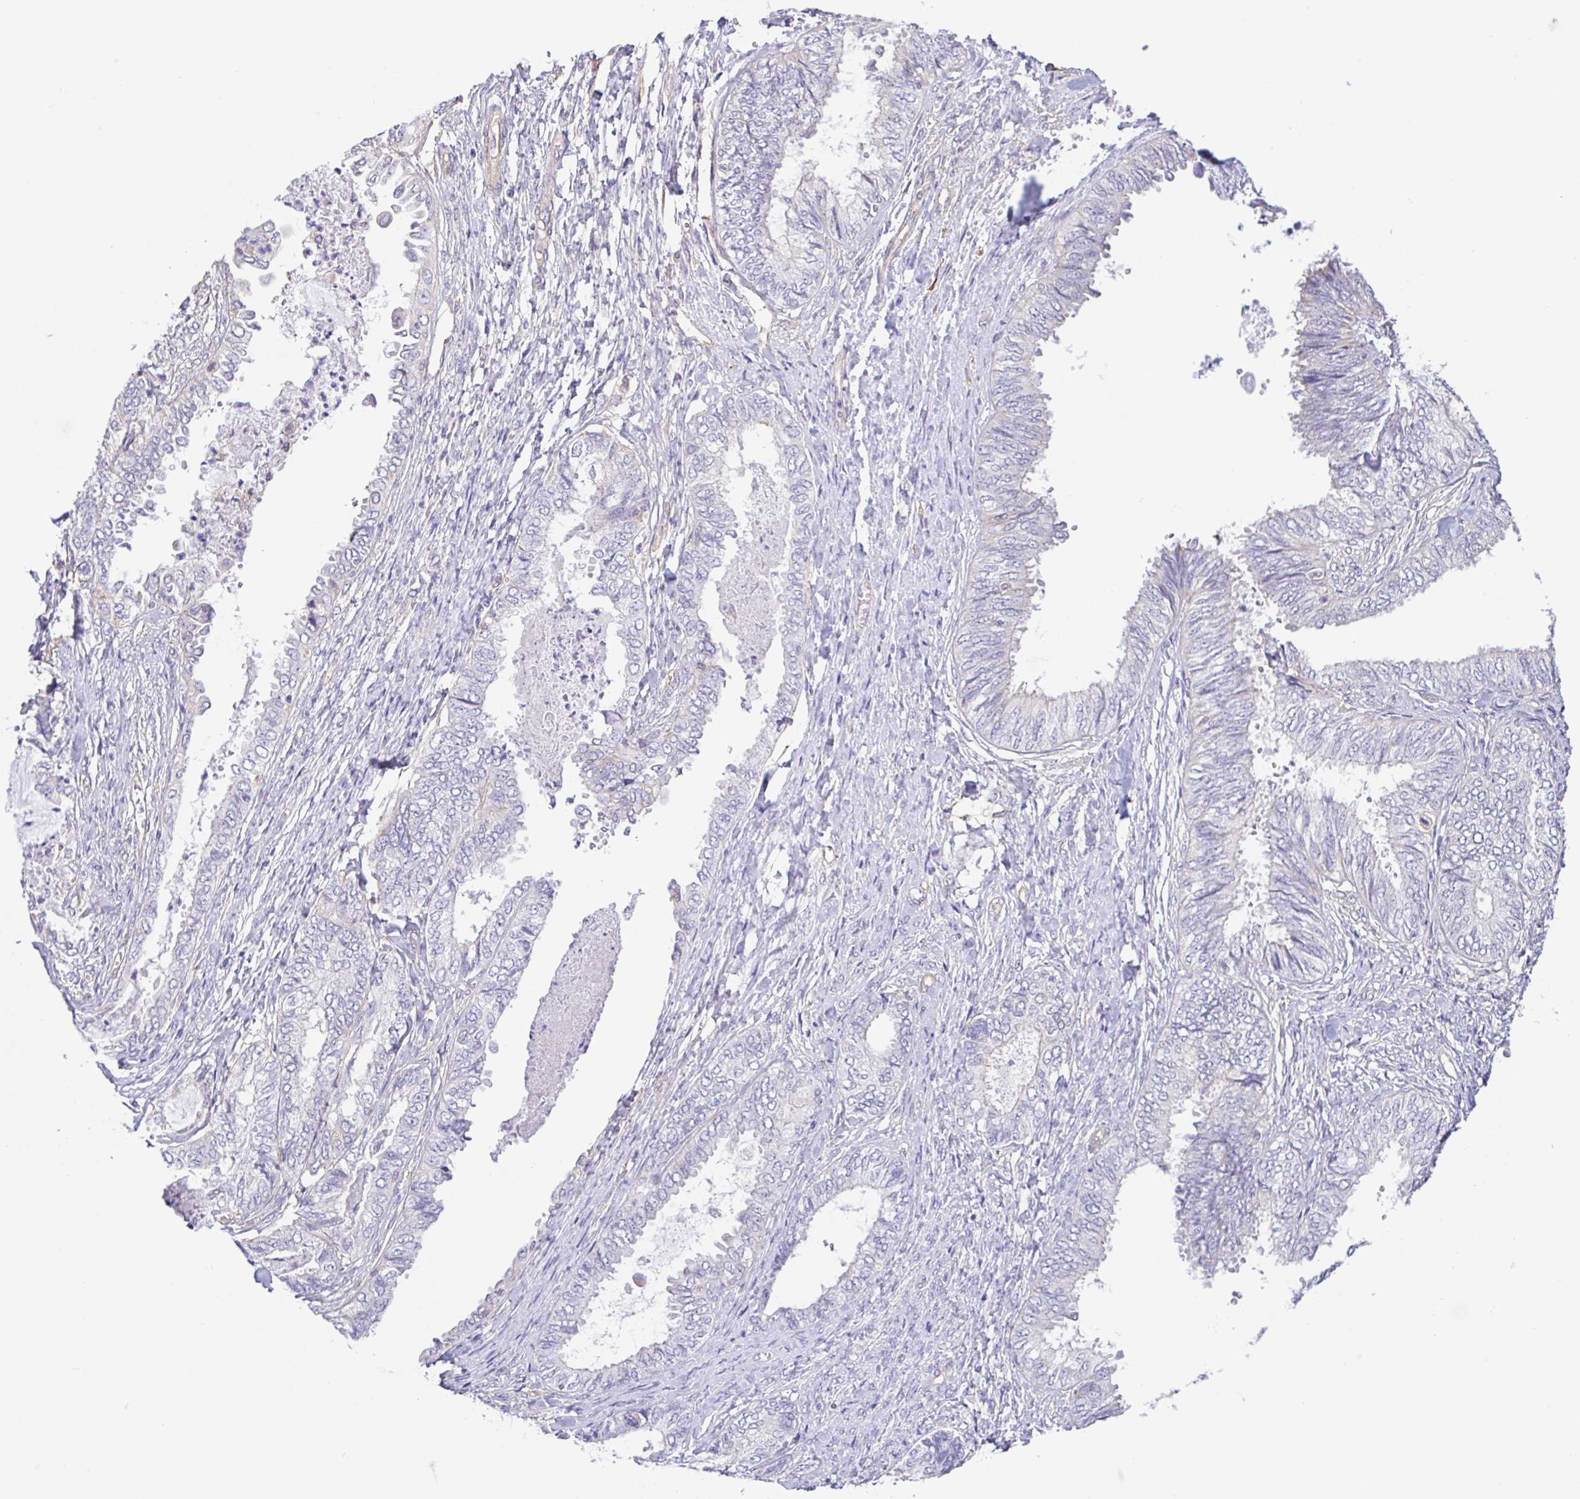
{"staining": {"intensity": "negative", "quantity": "none", "location": "none"}, "tissue": "ovarian cancer", "cell_type": "Tumor cells", "image_type": "cancer", "snomed": [{"axis": "morphology", "description": "Carcinoma, endometroid"}, {"axis": "topography", "description": "Ovary"}], "caption": "This is an IHC micrograph of endometroid carcinoma (ovarian). There is no expression in tumor cells.", "gene": "PLCD4", "patient": {"sex": "female", "age": 70}}